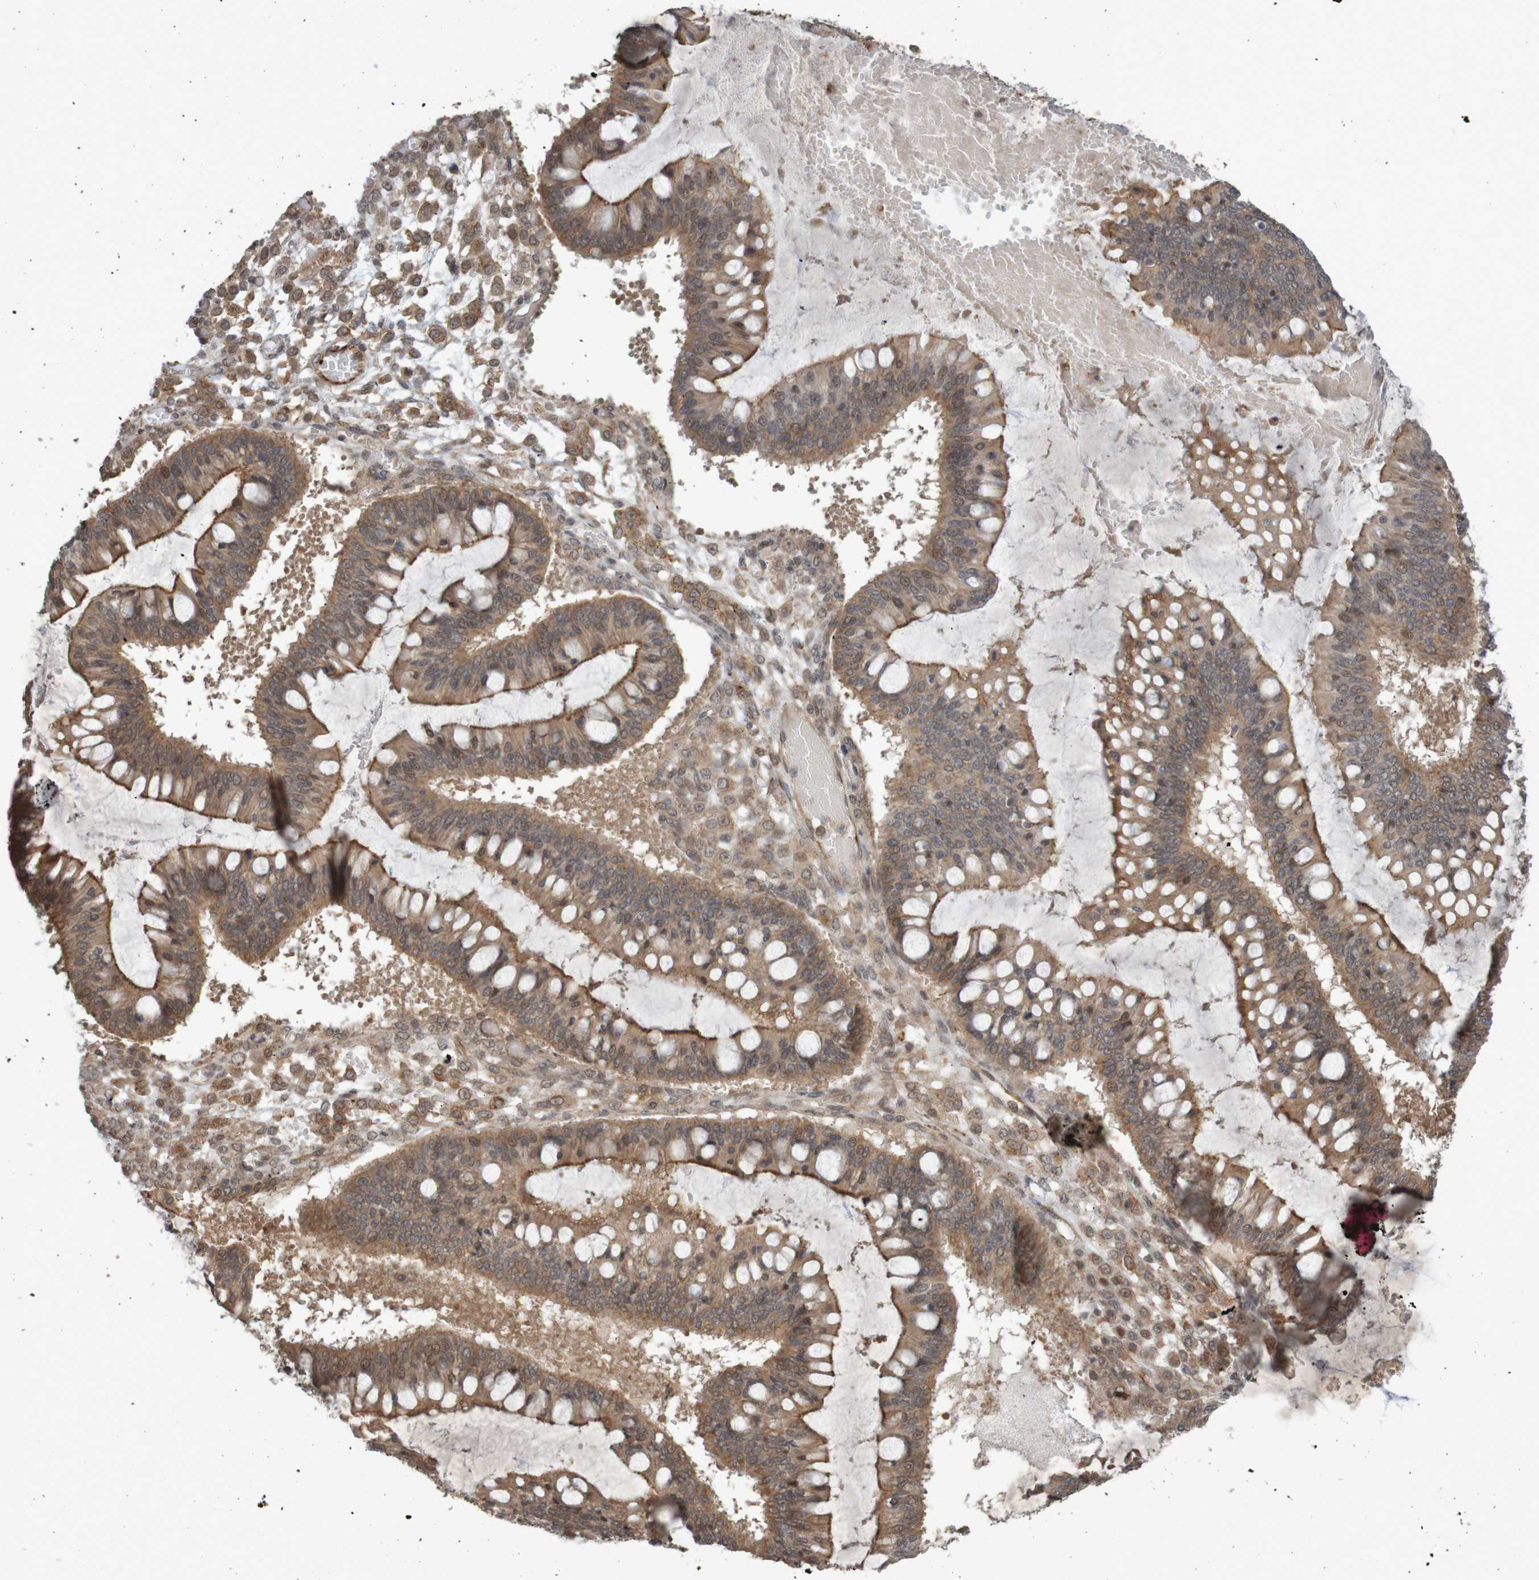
{"staining": {"intensity": "moderate", "quantity": ">75%", "location": "cytoplasmic/membranous"}, "tissue": "ovarian cancer", "cell_type": "Tumor cells", "image_type": "cancer", "snomed": [{"axis": "morphology", "description": "Cystadenocarcinoma, mucinous, NOS"}, {"axis": "topography", "description": "Ovary"}], "caption": "Ovarian cancer (mucinous cystadenocarcinoma) stained with immunohistochemistry displays moderate cytoplasmic/membranous expression in about >75% of tumor cells.", "gene": "ARHGEF11", "patient": {"sex": "female", "age": 73}}